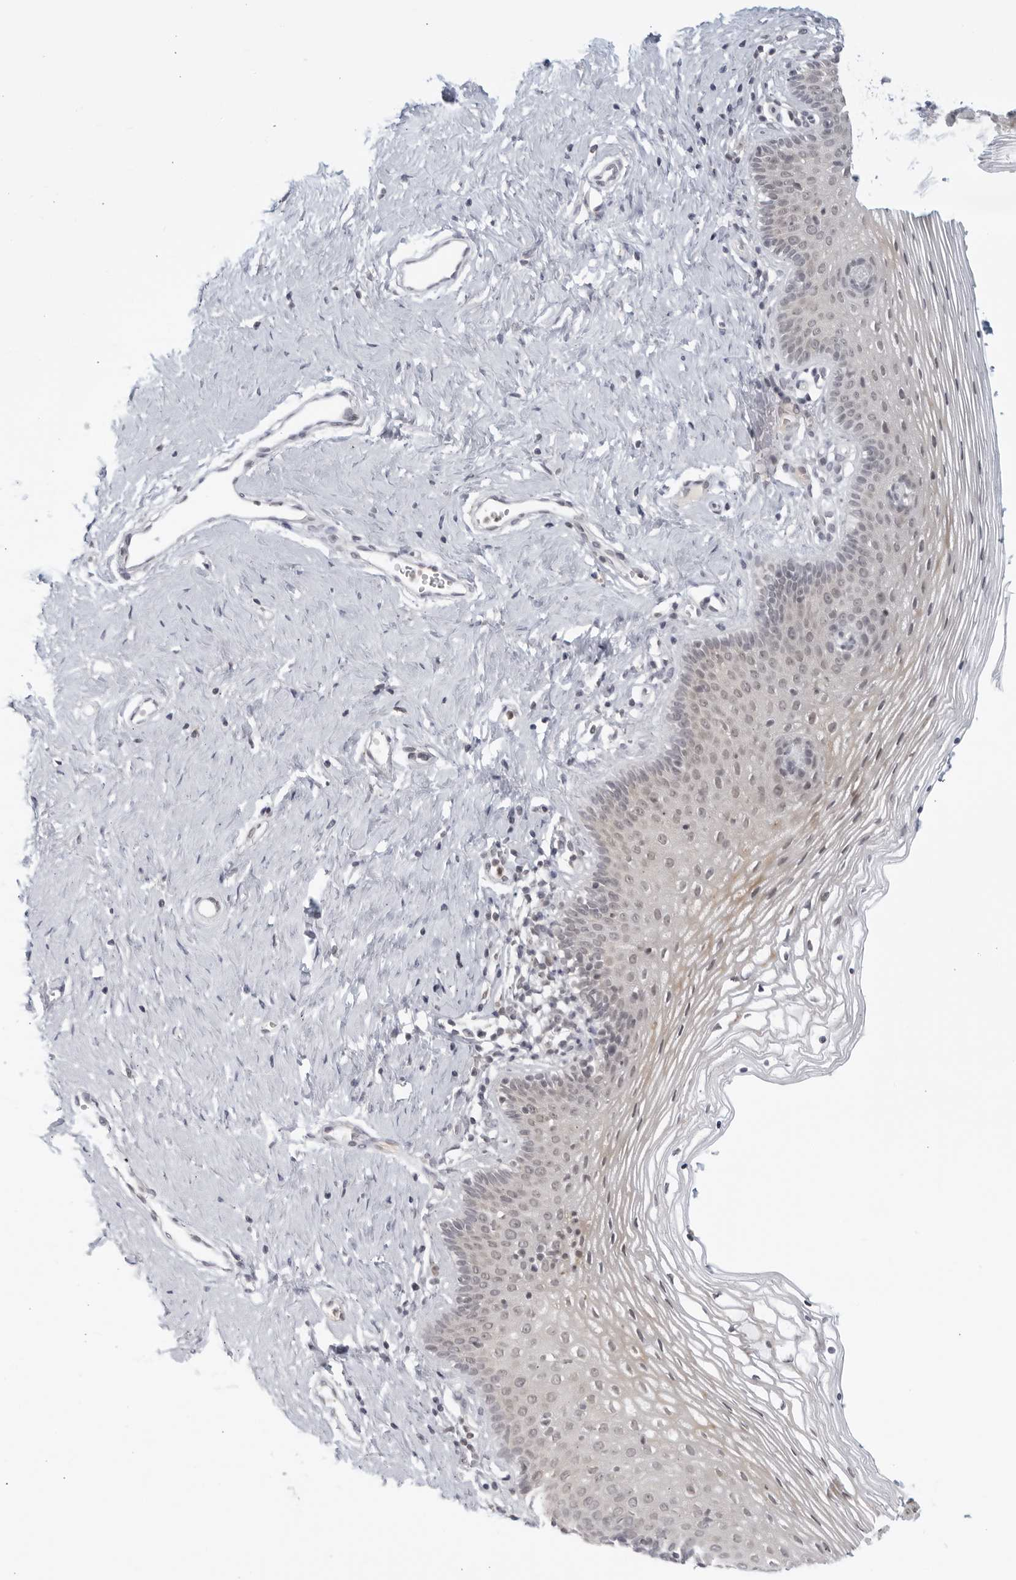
{"staining": {"intensity": "weak", "quantity": "<25%", "location": "cytoplasmic/membranous"}, "tissue": "vagina", "cell_type": "Squamous epithelial cells", "image_type": "normal", "snomed": [{"axis": "morphology", "description": "Normal tissue, NOS"}, {"axis": "topography", "description": "Vagina"}], "caption": "Squamous epithelial cells show no significant protein expression in normal vagina.", "gene": "RAB11FIP3", "patient": {"sex": "female", "age": 32}}